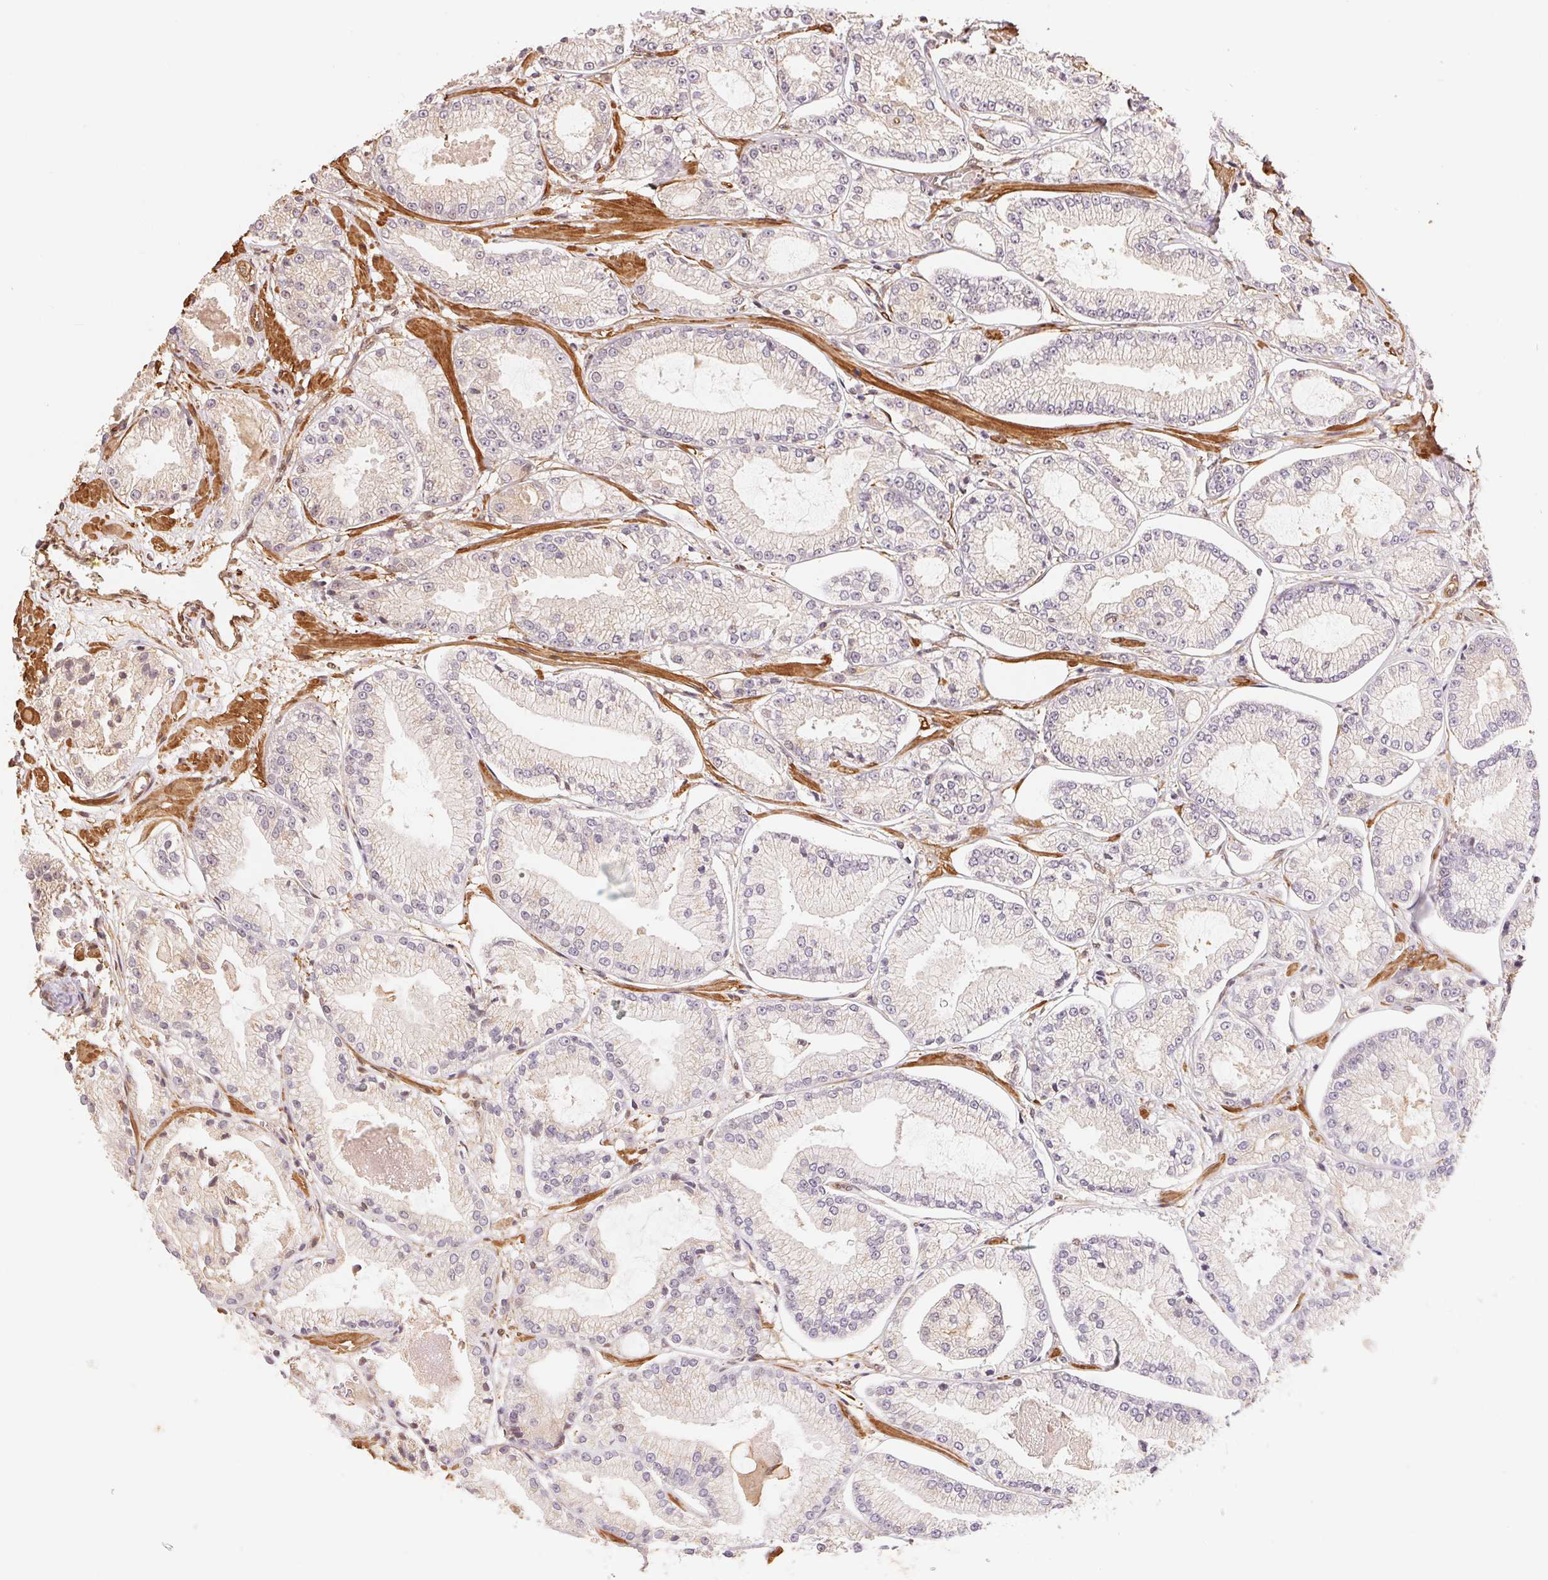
{"staining": {"intensity": "negative", "quantity": "none", "location": "none"}, "tissue": "prostate cancer", "cell_type": "Tumor cells", "image_type": "cancer", "snomed": [{"axis": "morphology", "description": "Adenocarcinoma, Low grade"}, {"axis": "topography", "description": "Prostate"}], "caption": "Histopathology image shows no protein expression in tumor cells of prostate low-grade adenocarcinoma tissue.", "gene": "TNIP2", "patient": {"sex": "male", "age": 55}}